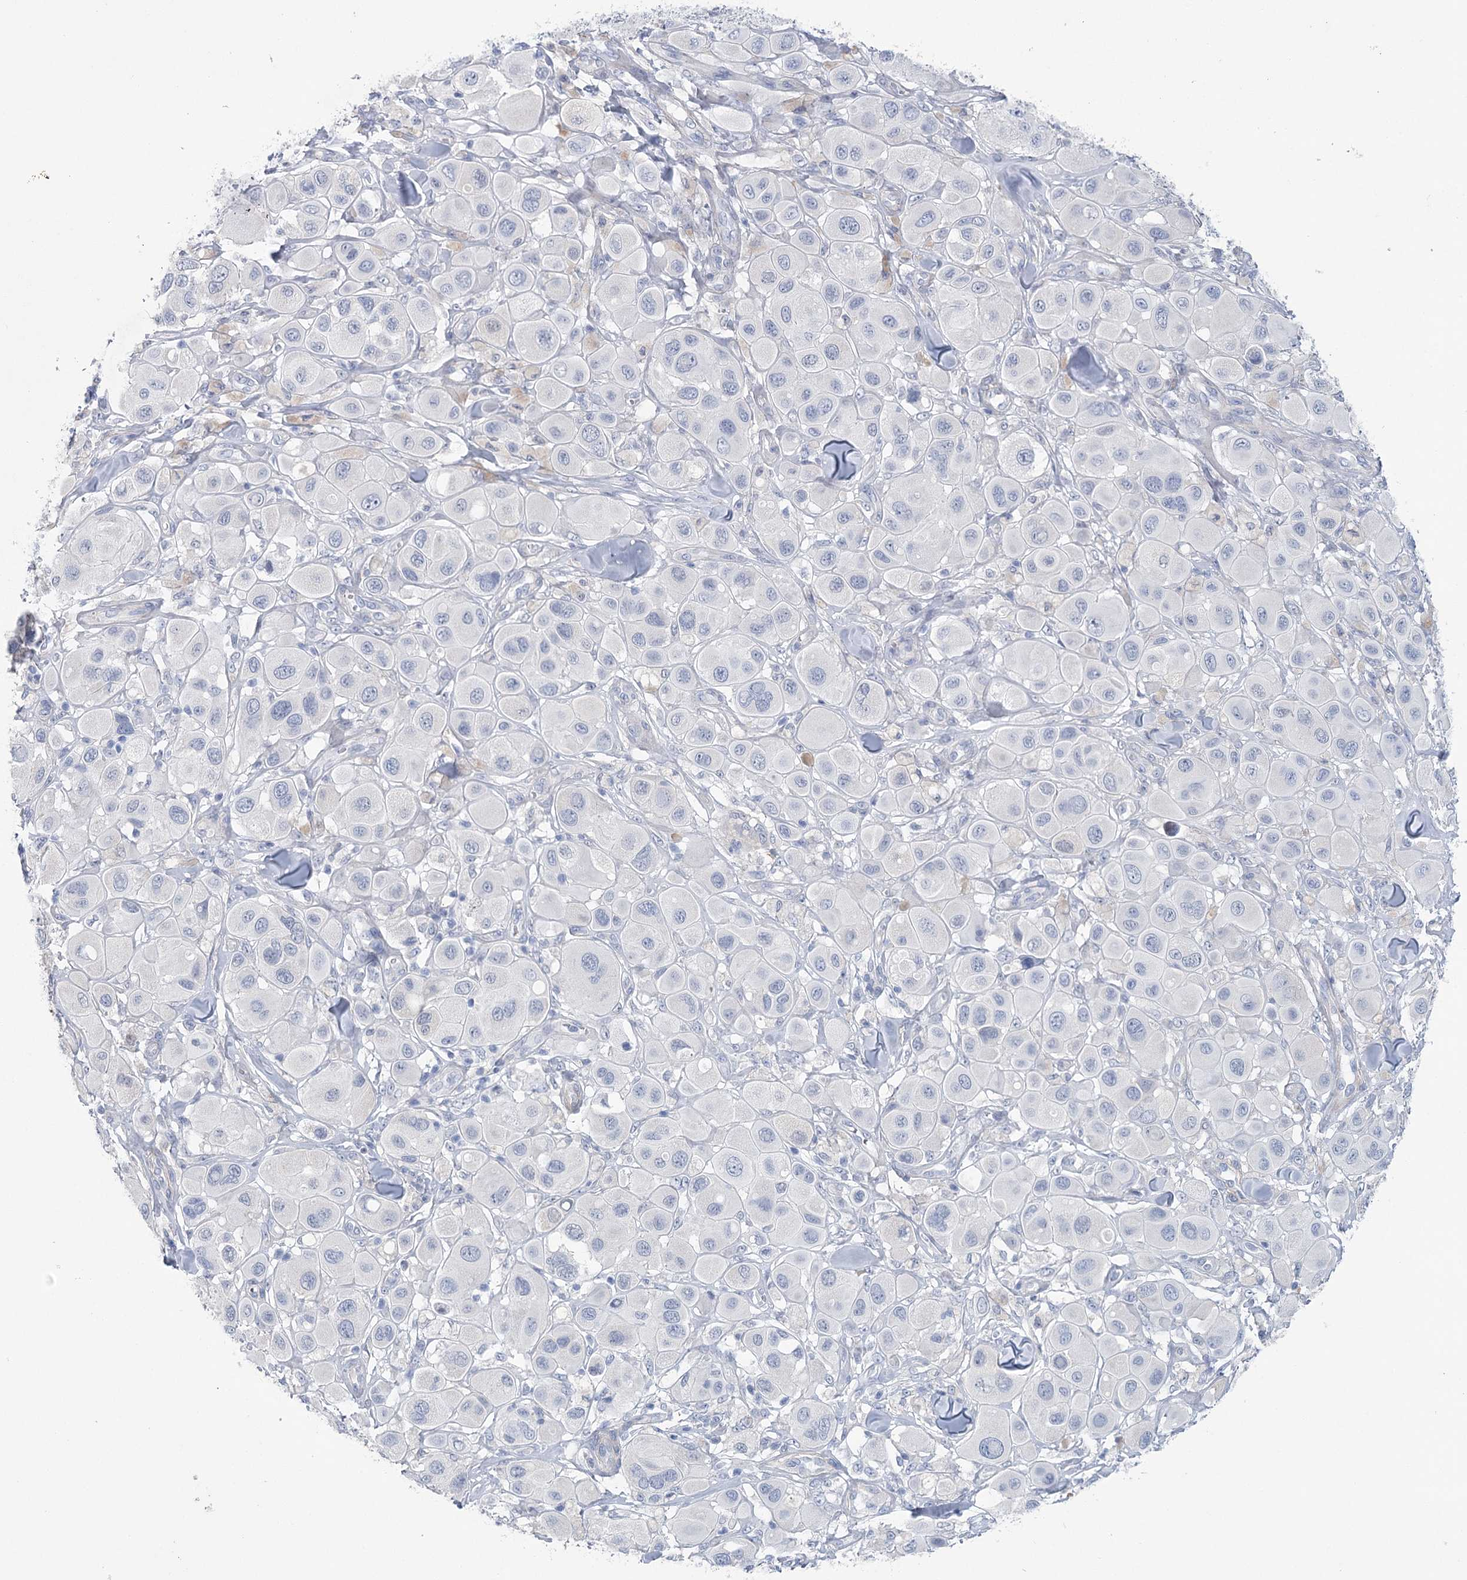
{"staining": {"intensity": "negative", "quantity": "none", "location": "none"}, "tissue": "melanoma", "cell_type": "Tumor cells", "image_type": "cancer", "snomed": [{"axis": "morphology", "description": "Malignant melanoma, Metastatic site"}, {"axis": "topography", "description": "Skin"}], "caption": "High power microscopy image of an immunohistochemistry image of malignant melanoma (metastatic site), revealing no significant staining in tumor cells.", "gene": "CCDC88A", "patient": {"sex": "male", "age": 41}}